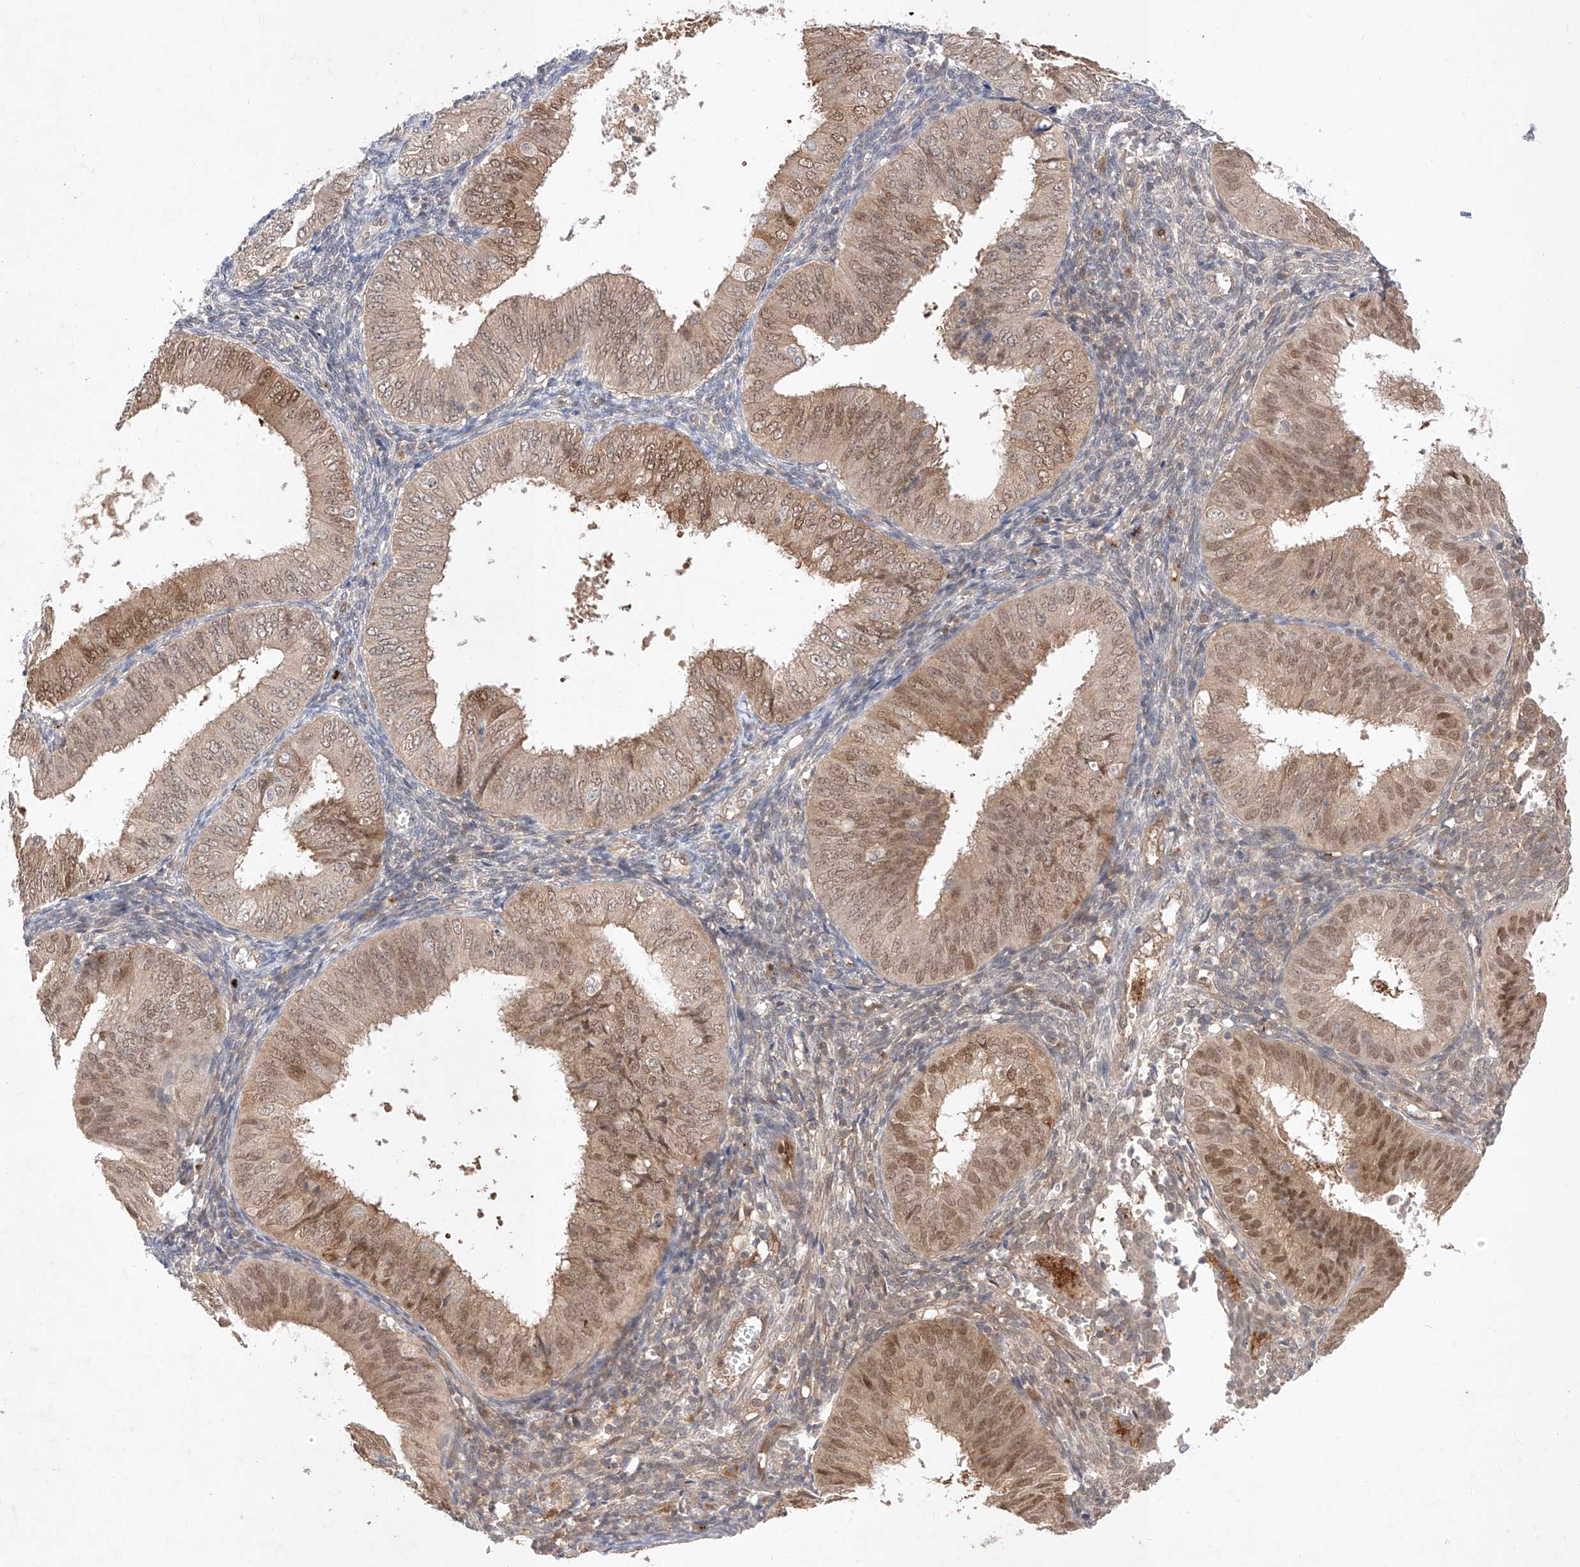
{"staining": {"intensity": "moderate", "quantity": "25%-75%", "location": "cytoplasmic/membranous,nuclear"}, "tissue": "endometrial cancer", "cell_type": "Tumor cells", "image_type": "cancer", "snomed": [{"axis": "morphology", "description": "Normal tissue, NOS"}, {"axis": "morphology", "description": "Adenocarcinoma, NOS"}, {"axis": "topography", "description": "Endometrium"}], "caption": "Adenocarcinoma (endometrial) was stained to show a protein in brown. There is medium levels of moderate cytoplasmic/membranous and nuclear positivity in about 25%-75% of tumor cells.", "gene": "ZNF124", "patient": {"sex": "female", "age": 53}}